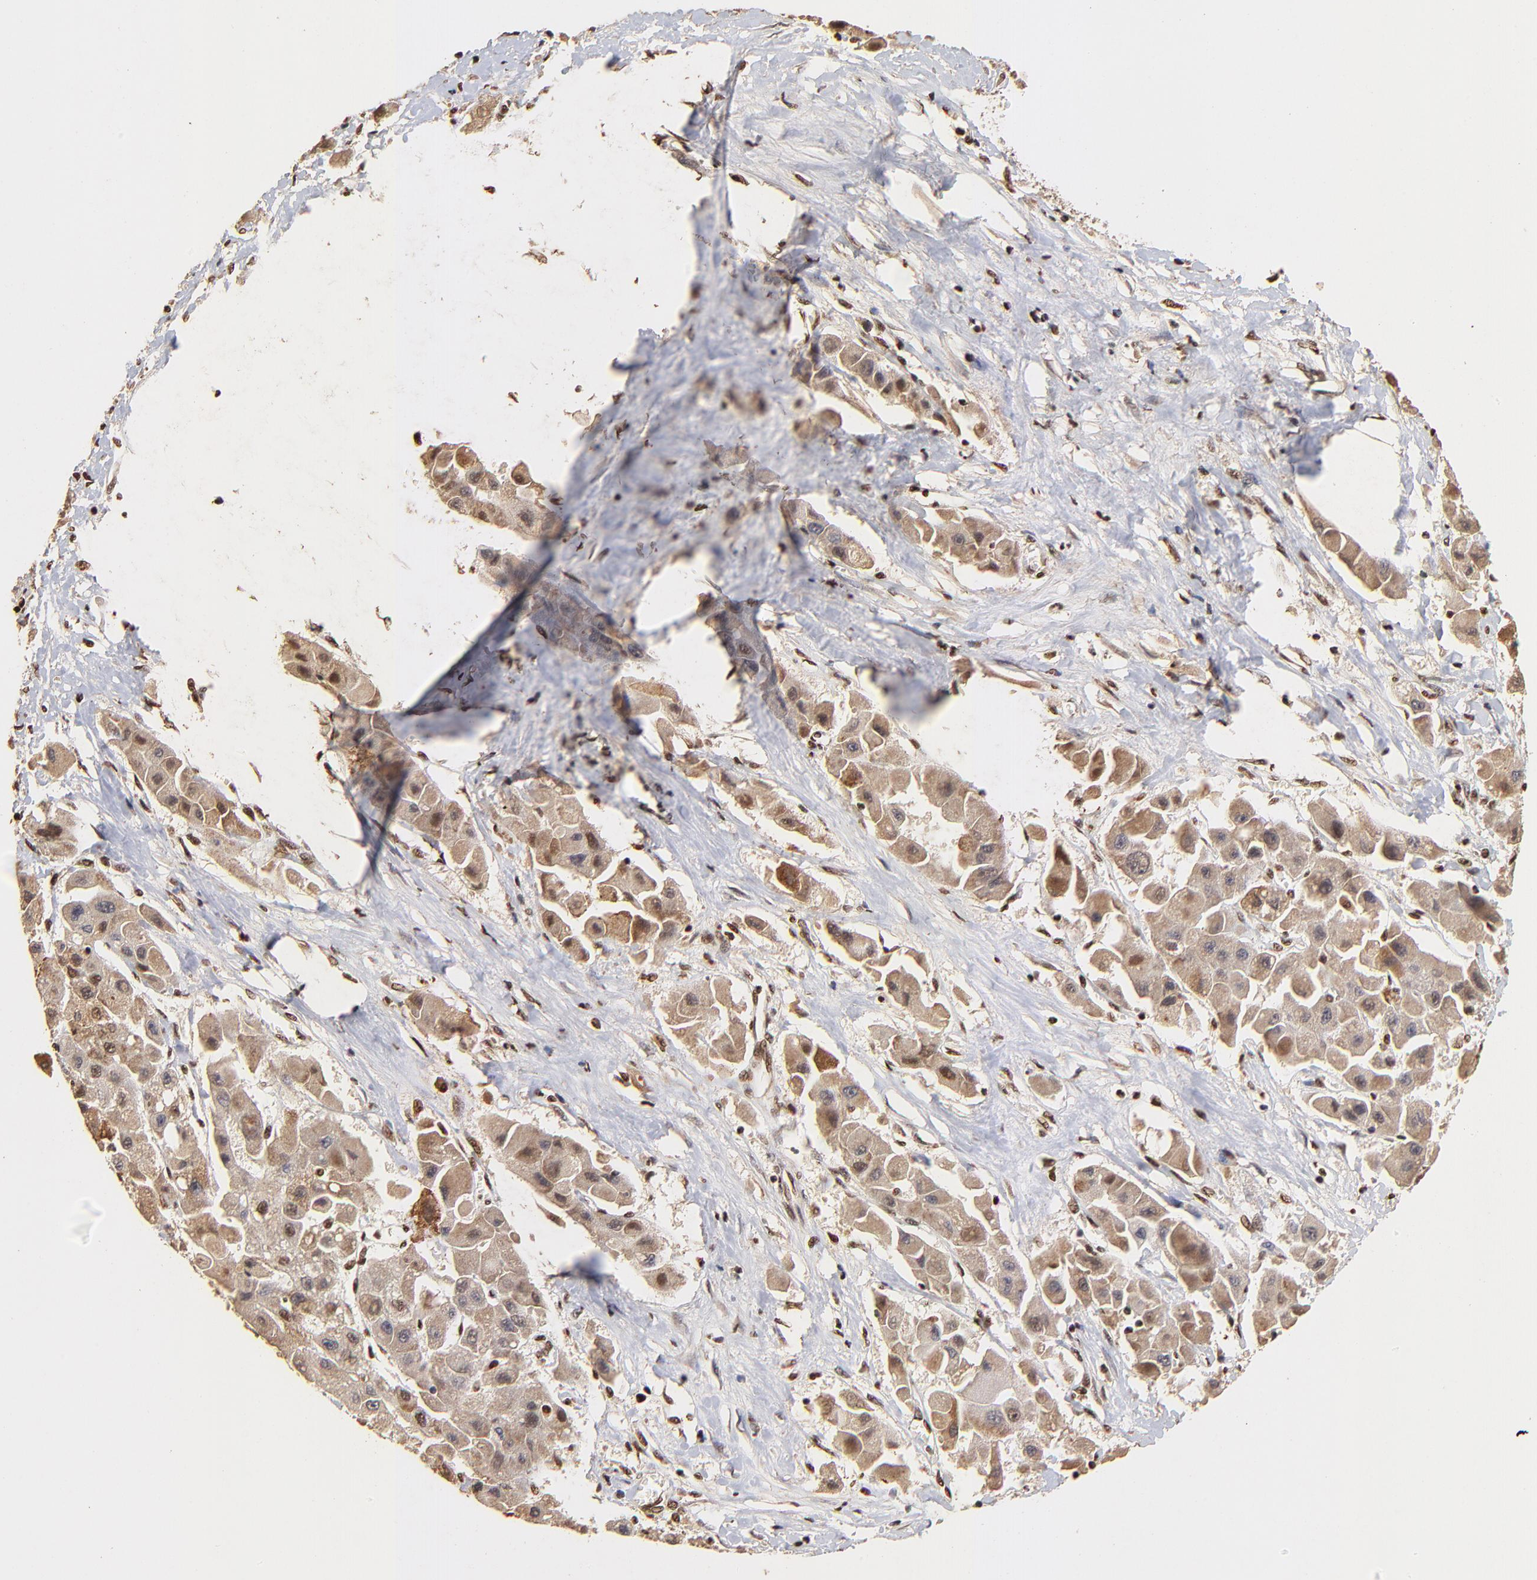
{"staining": {"intensity": "moderate", "quantity": ">75%", "location": "cytoplasmic/membranous,nuclear"}, "tissue": "liver cancer", "cell_type": "Tumor cells", "image_type": "cancer", "snomed": [{"axis": "morphology", "description": "Carcinoma, Hepatocellular, NOS"}, {"axis": "topography", "description": "Liver"}], "caption": "Liver cancer tissue reveals moderate cytoplasmic/membranous and nuclear expression in approximately >75% of tumor cells", "gene": "MED12", "patient": {"sex": "male", "age": 24}}